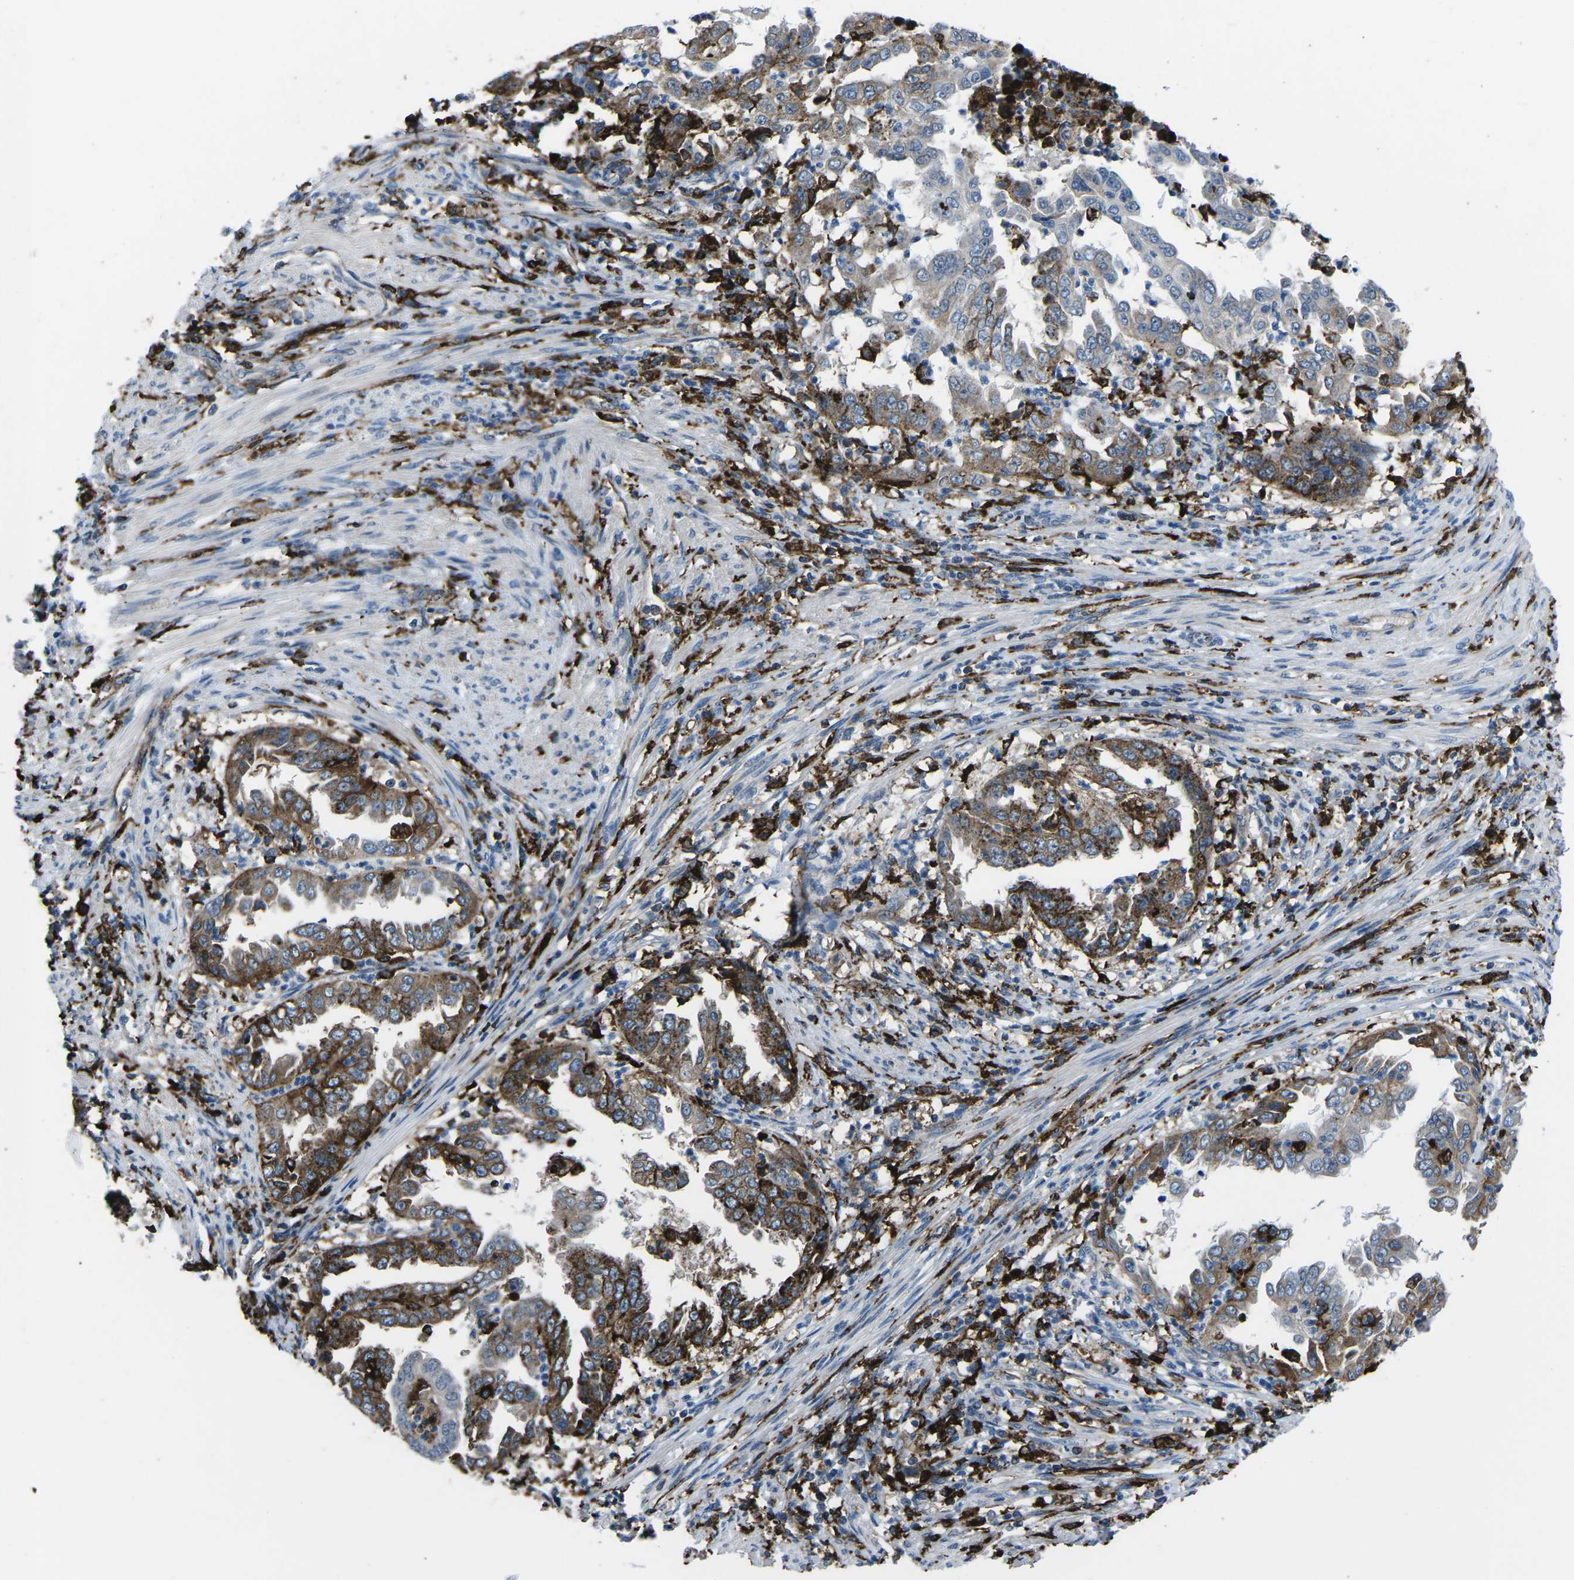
{"staining": {"intensity": "moderate", "quantity": ">75%", "location": "cytoplasmic/membranous"}, "tissue": "endometrial cancer", "cell_type": "Tumor cells", "image_type": "cancer", "snomed": [{"axis": "morphology", "description": "Adenocarcinoma, NOS"}, {"axis": "topography", "description": "Endometrium"}], "caption": "The micrograph exhibits a brown stain indicating the presence of a protein in the cytoplasmic/membranous of tumor cells in endometrial cancer (adenocarcinoma).", "gene": "PTPN1", "patient": {"sex": "female", "age": 85}}